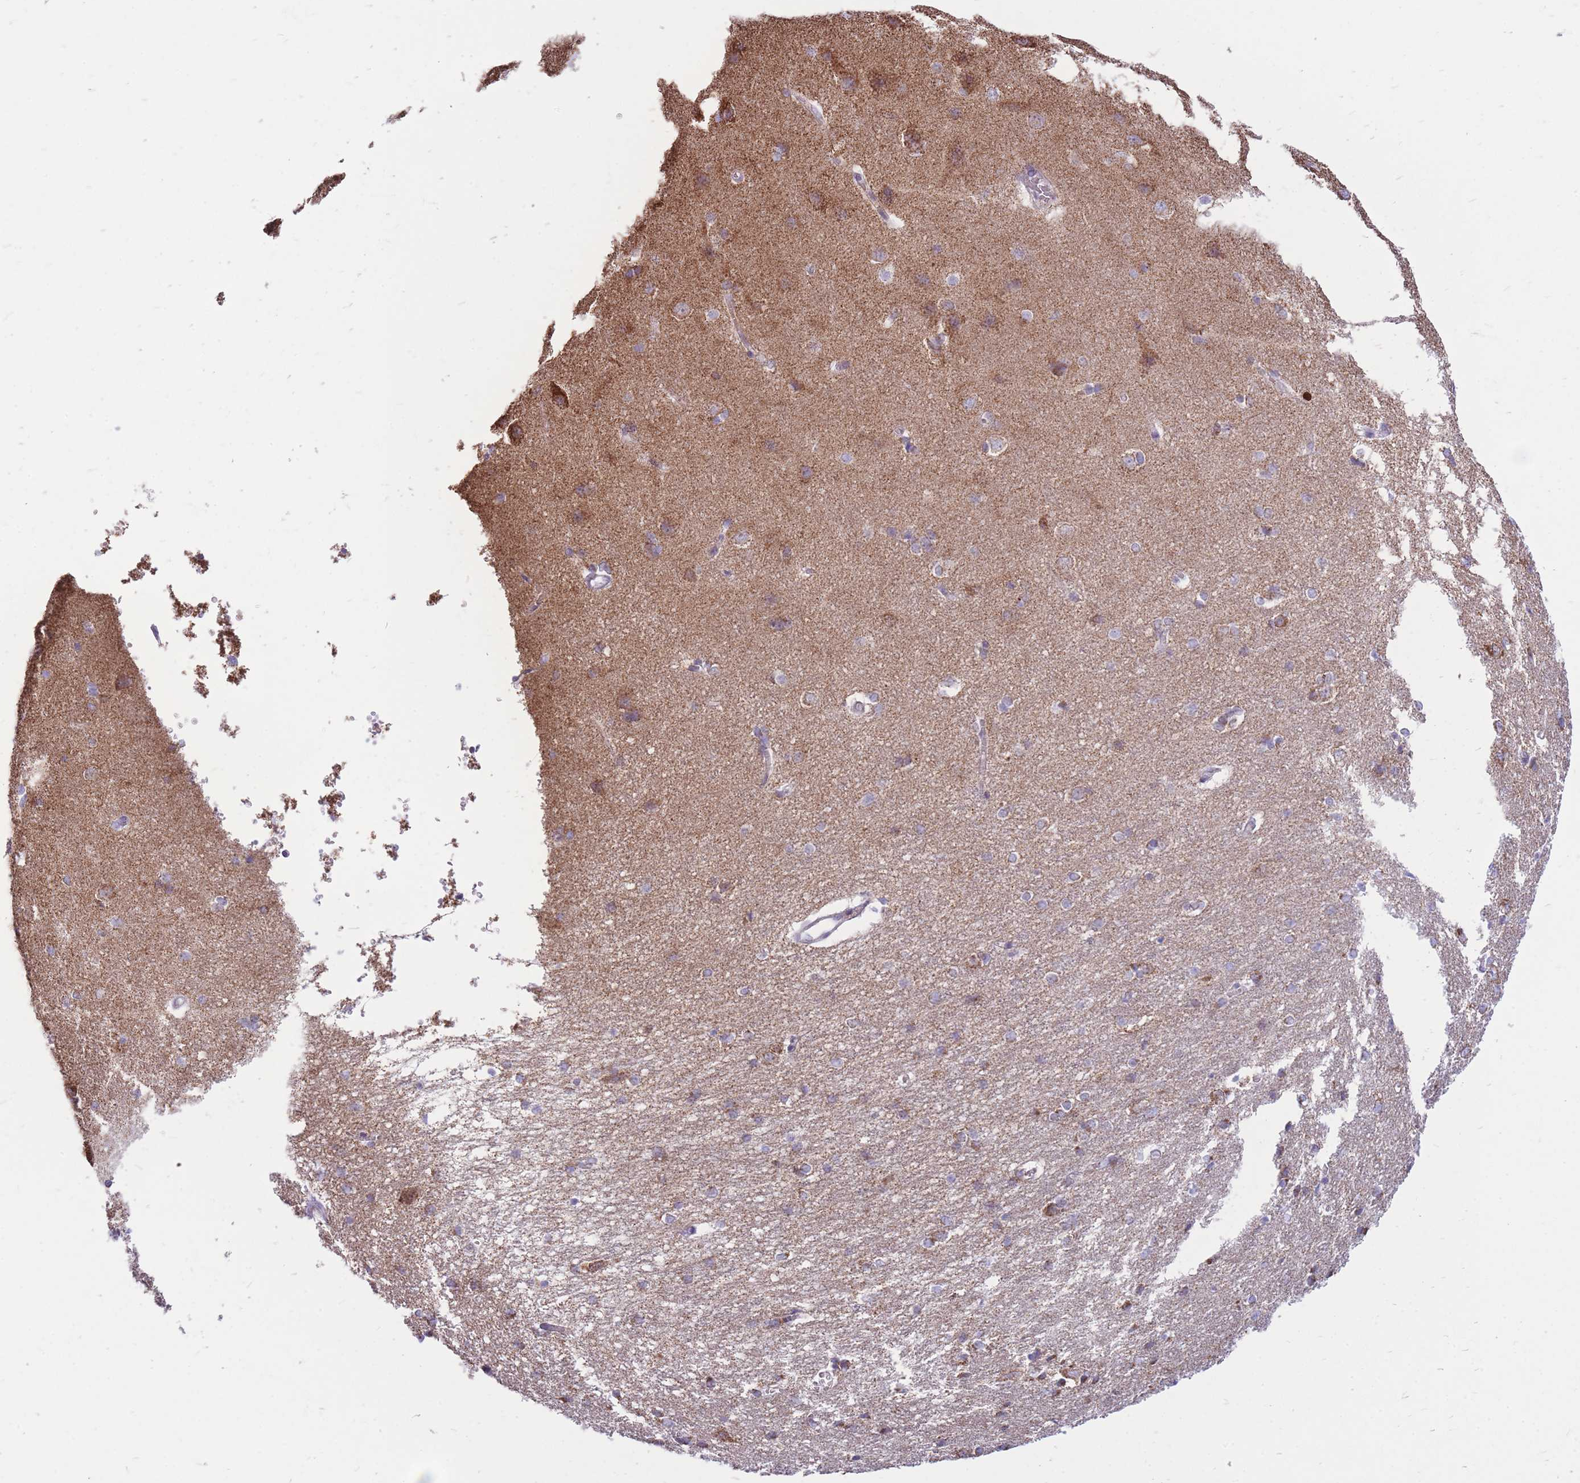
{"staining": {"intensity": "negative", "quantity": "none", "location": "none"}, "tissue": "cerebral cortex", "cell_type": "Endothelial cells", "image_type": "normal", "snomed": [{"axis": "morphology", "description": "Normal tissue, NOS"}, {"axis": "topography", "description": "Cerebral cortex"}], "caption": "Unremarkable cerebral cortex was stained to show a protein in brown. There is no significant staining in endothelial cells. (Immunohistochemistry, brightfield microscopy, high magnification).", "gene": "PCSK1", "patient": {"sex": "male", "age": 37}}